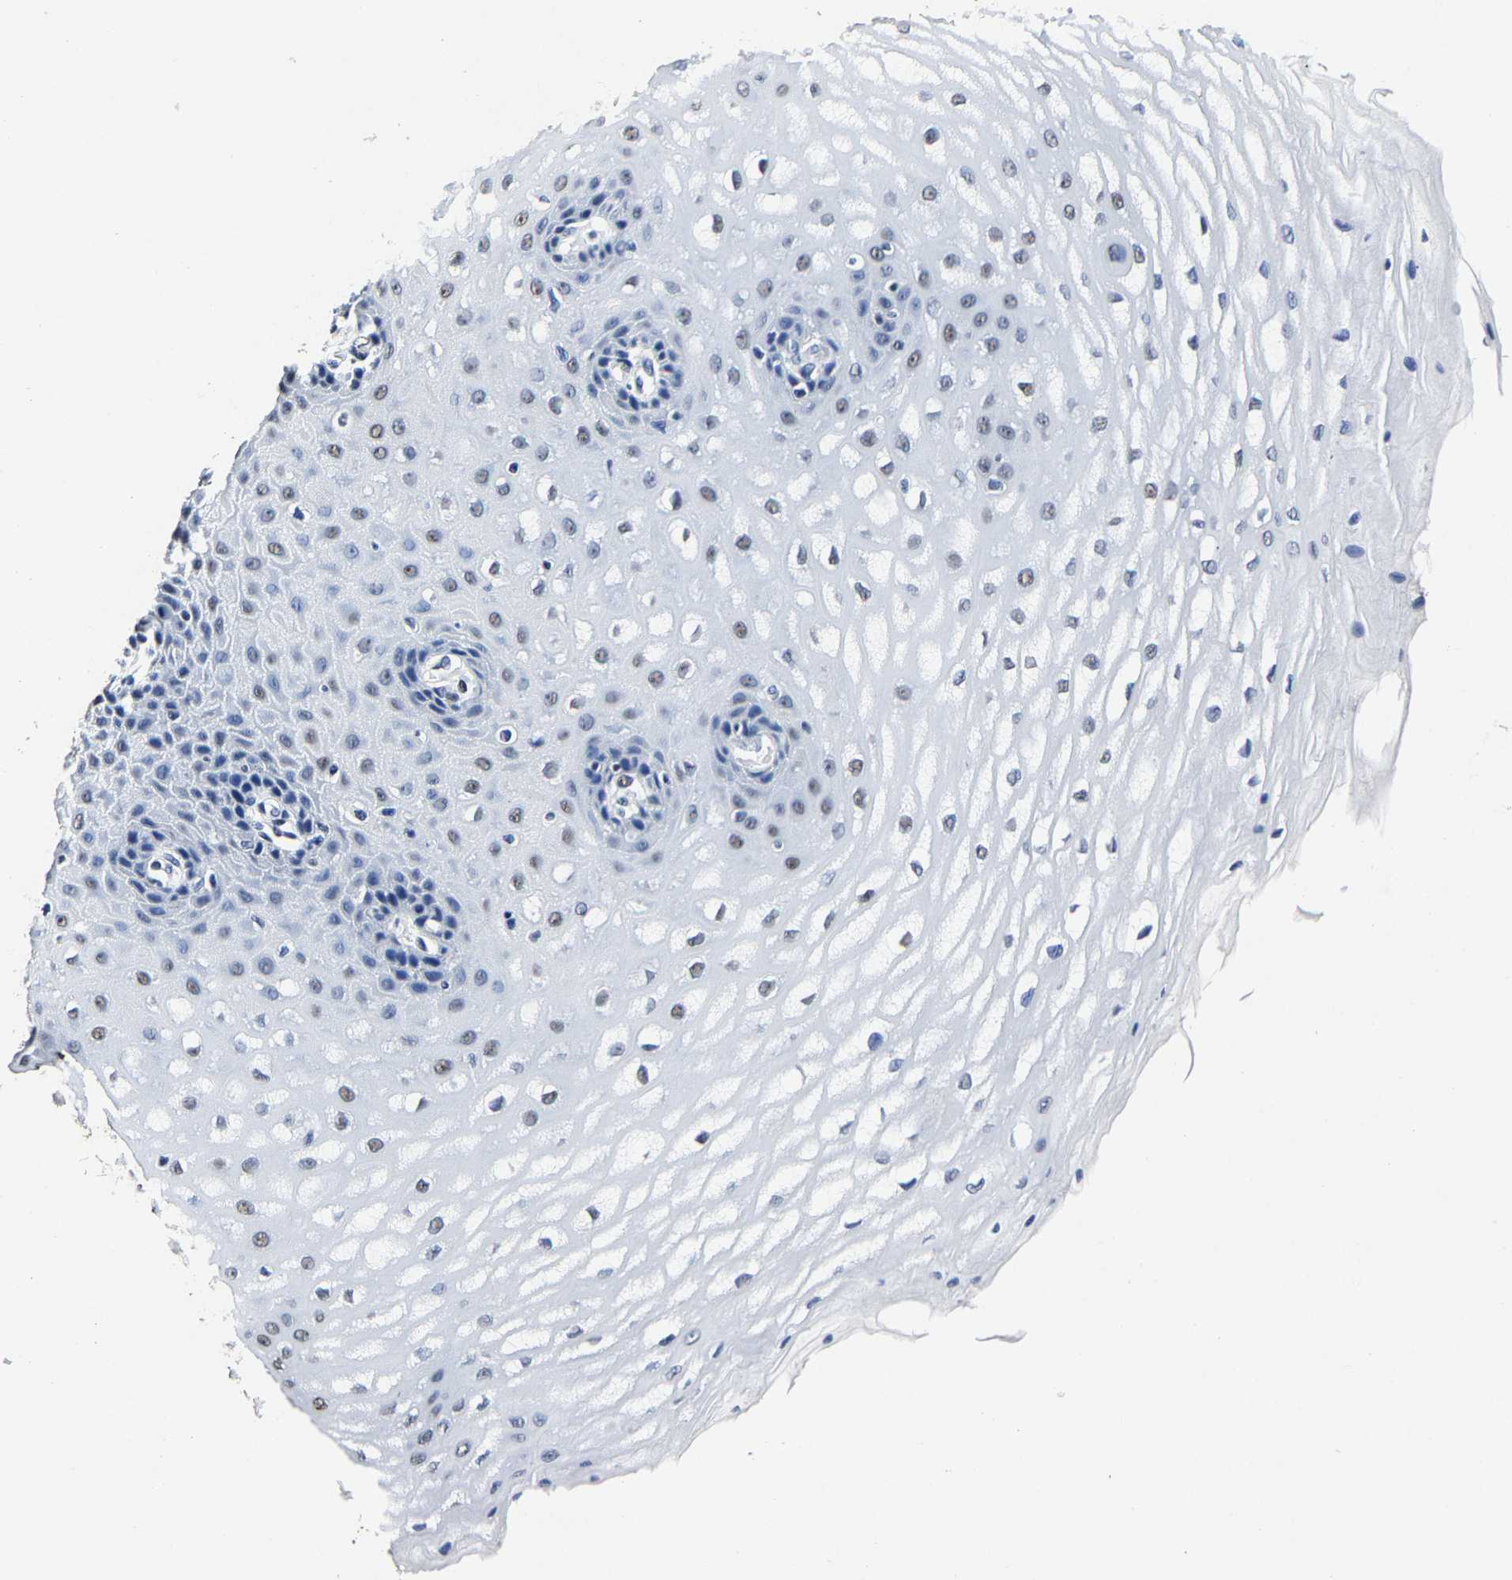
{"staining": {"intensity": "weak", "quantity": "<25%", "location": "nuclear"}, "tissue": "esophagus", "cell_type": "Squamous epithelial cells", "image_type": "normal", "snomed": [{"axis": "morphology", "description": "Normal tissue, NOS"}, {"axis": "topography", "description": "Esophagus"}], "caption": "This is an IHC histopathology image of benign esophagus. There is no expression in squamous epithelial cells.", "gene": "RBM45", "patient": {"sex": "male", "age": 54}}